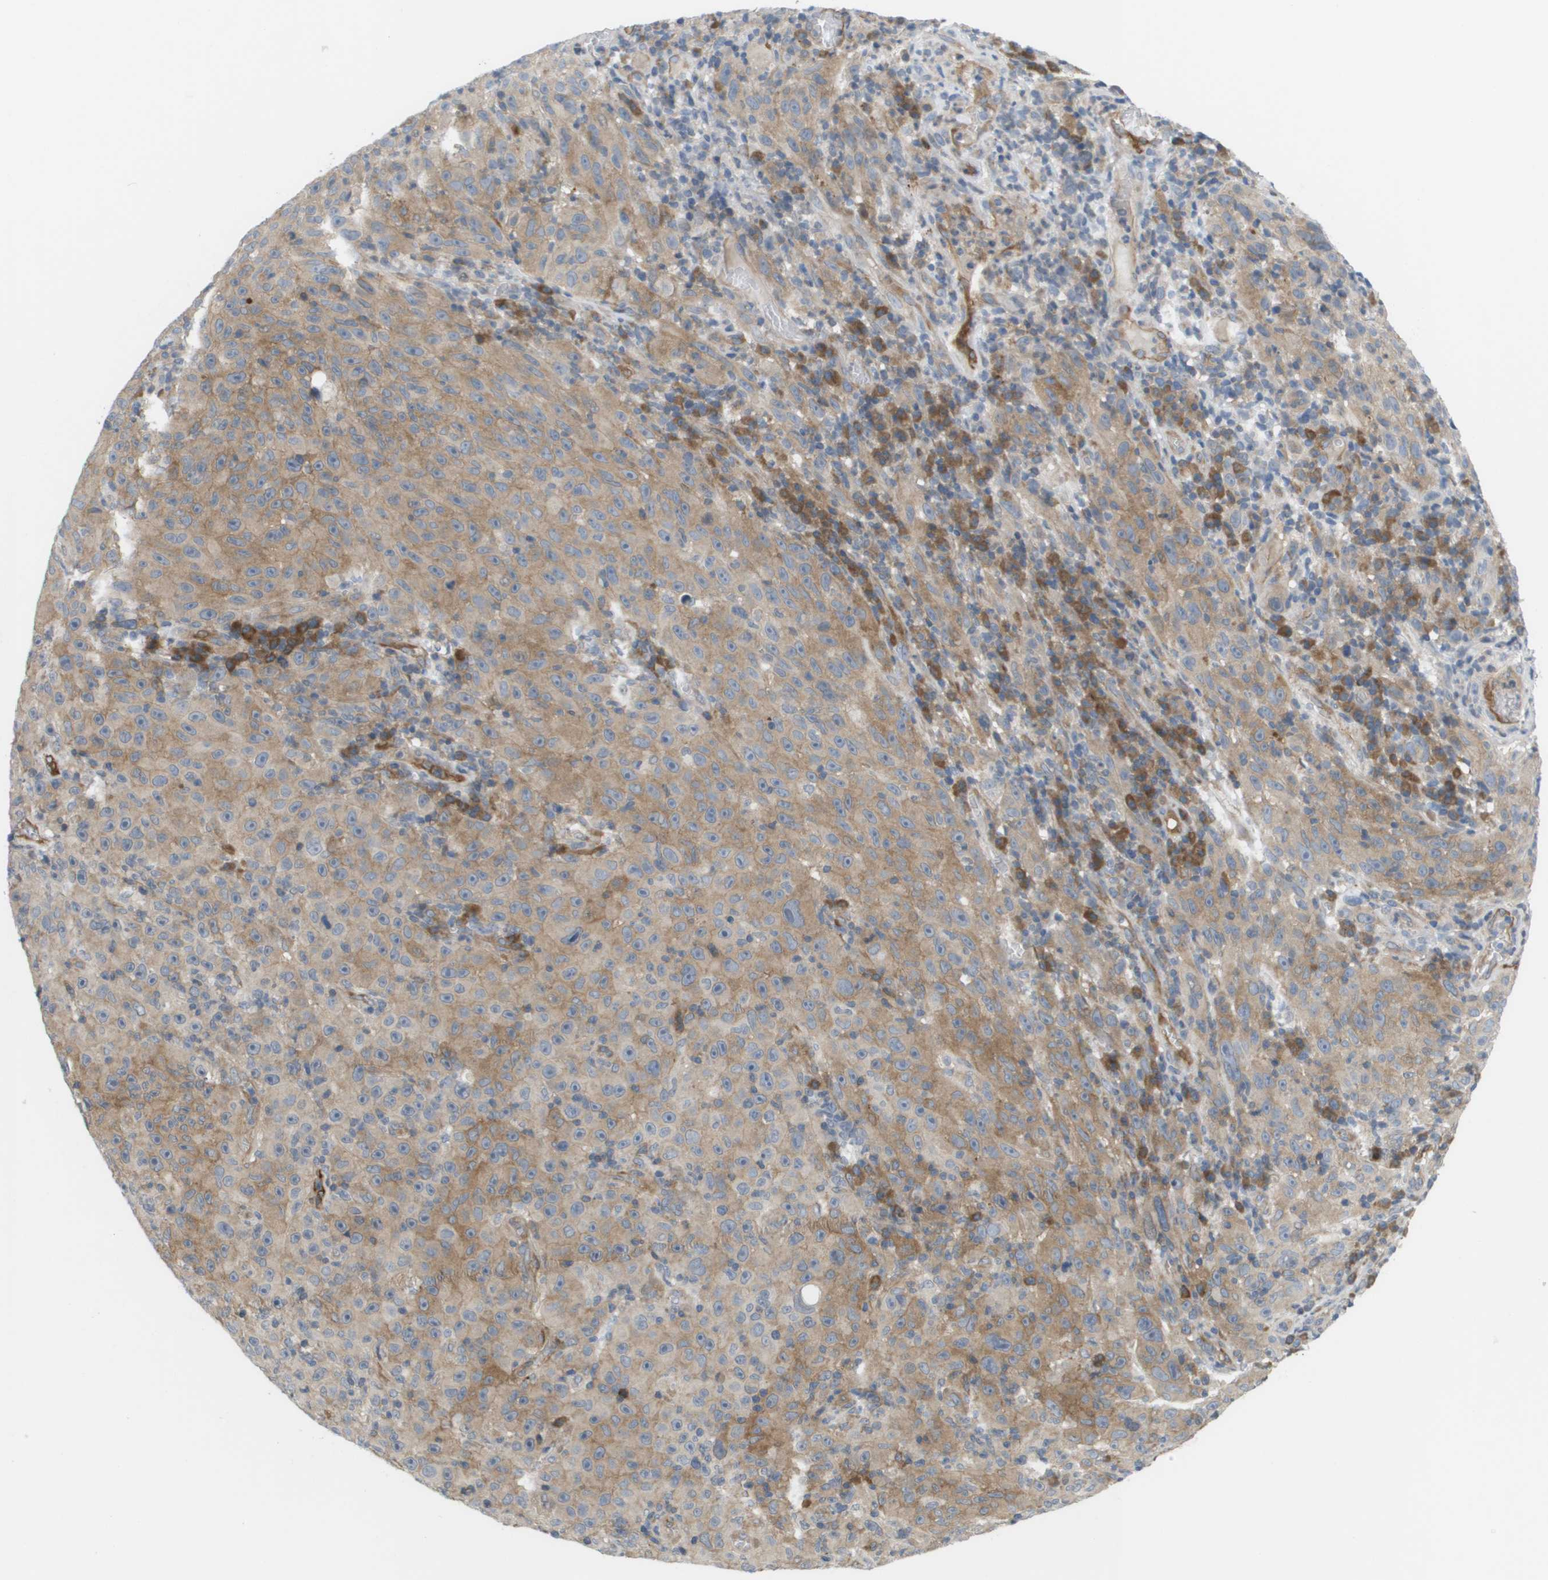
{"staining": {"intensity": "moderate", "quantity": ">75%", "location": "cytoplasmic/membranous"}, "tissue": "melanoma", "cell_type": "Tumor cells", "image_type": "cancer", "snomed": [{"axis": "morphology", "description": "Malignant melanoma, NOS"}, {"axis": "topography", "description": "Skin"}], "caption": "DAB (3,3'-diaminobenzidine) immunohistochemical staining of melanoma demonstrates moderate cytoplasmic/membranous protein positivity in approximately >75% of tumor cells.", "gene": "MARCHF8", "patient": {"sex": "female", "age": 82}}